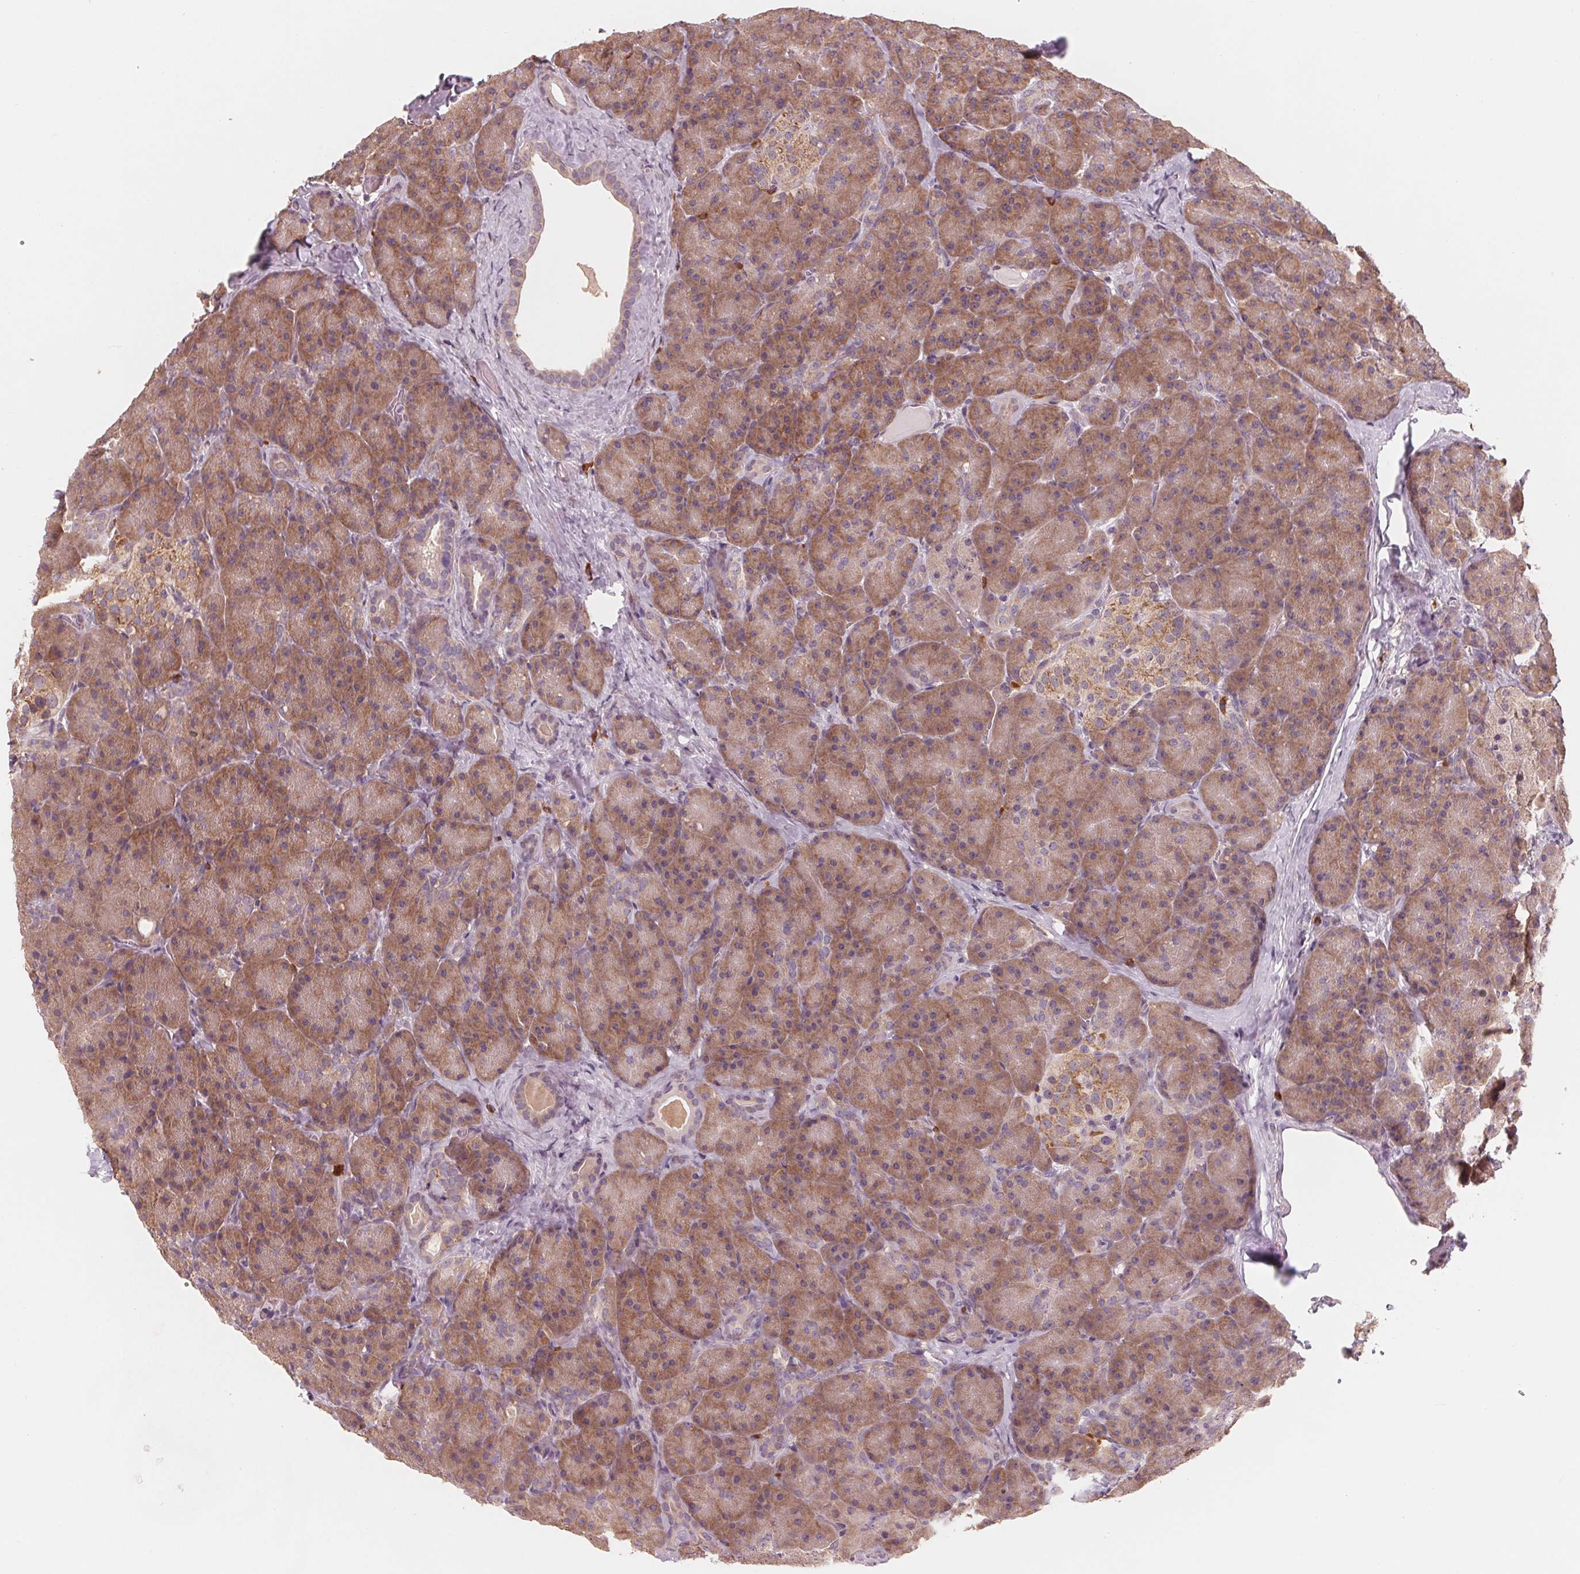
{"staining": {"intensity": "moderate", "quantity": ">75%", "location": "cytoplasmic/membranous"}, "tissue": "pancreas", "cell_type": "Exocrine glandular cells", "image_type": "normal", "snomed": [{"axis": "morphology", "description": "Normal tissue, NOS"}, {"axis": "topography", "description": "Pancreas"}], "caption": "This micrograph reveals immunohistochemistry staining of normal human pancreas, with medium moderate cytoplasmic/membranous positivity in approximately >75% of exocrine glandular cells.", "gene": "GIGYF2", "patient": {"sex": "male", "age": 57}}